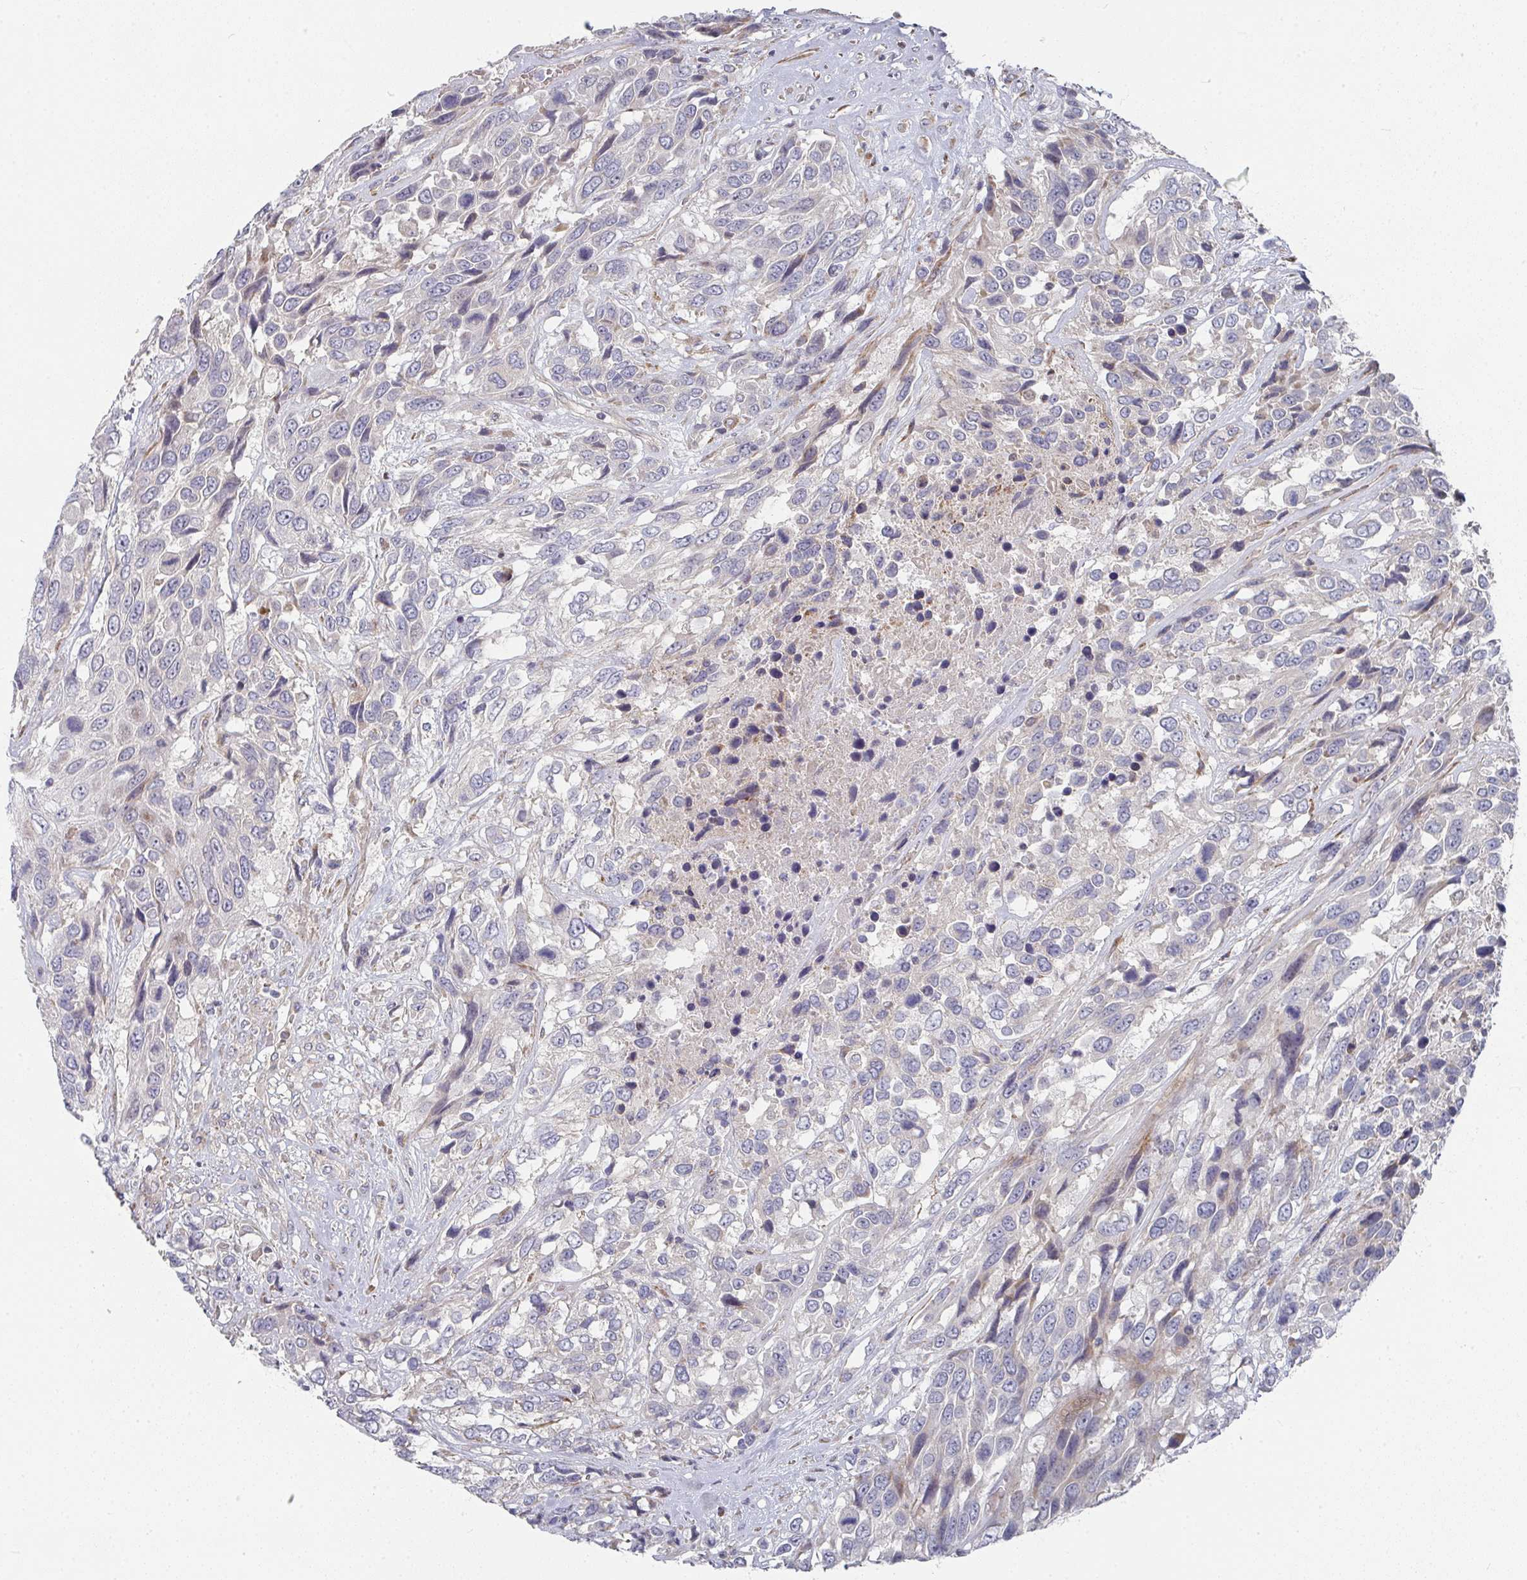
{"staining": {"intensity": "moderate", "quantity": "<25%", "location": "cytoplasmic/membranous"}, "tissue": "urothelial cancer", "cell_type": "Tumor cells", "image_type": "cancer", "snomed": [{"axis": "morphology", "description": "Urothelial carcinoma, High grade"}, {"axis": "topography", "description": "Urinary bladder"}], "caption": "Urothelial carcinoma (high-grade) was stained to show a protein in brown. There is low levels of moderate cytoplasmic/membranous expression in about <25% of tumor cells. (DAB = brown stain, brightfield microscopy at high magnification).", "gene": "RHEBL1", "patient": {"sex": "female", "age": 70}}